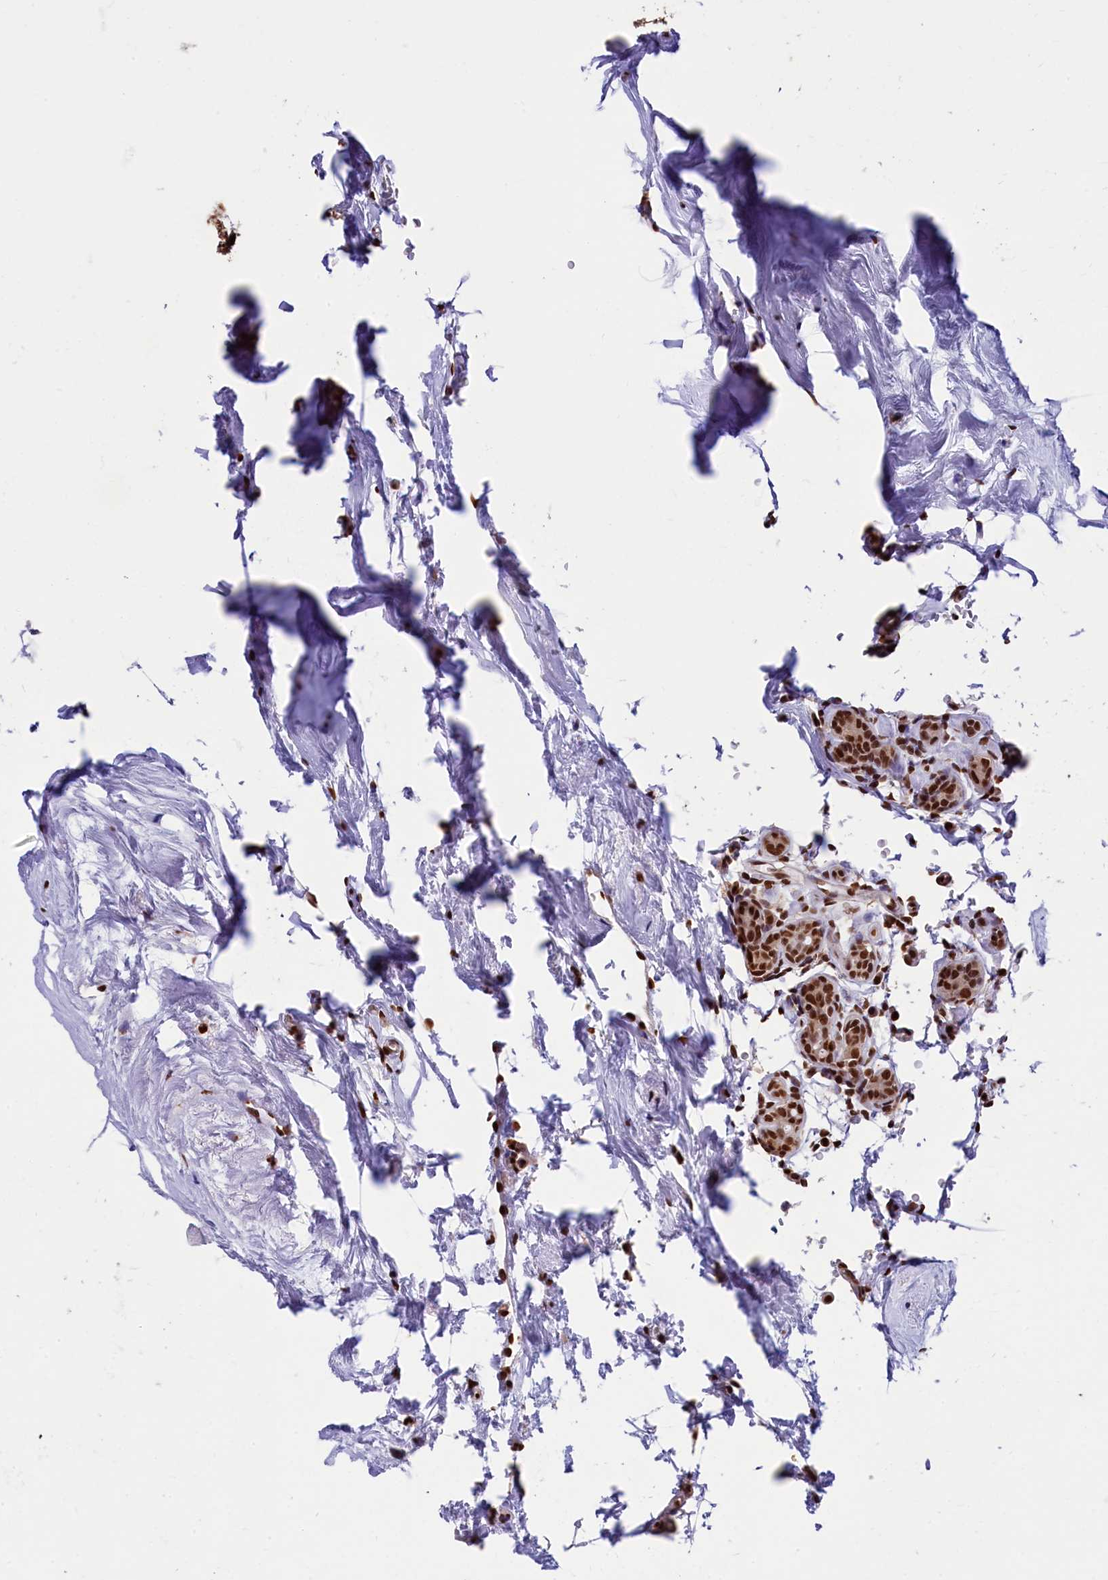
{"staining": {"intensity": "strong", "quantity": ">75%", "location": "nuclear"}, "tissue": "breast cancer", "cell_type": "Tumor cells", "image_type": "cancer", "snomed": [{"axis": "morphology", "description": "Normal tissue, NOS"}, {"axis": "morphology", "description": "Duct carcinoma"}, {"axis": "topography", "description": "Breast"}], "caption": "A high-resolution image shows immunohistochemistry (IHC) staining of infiltrating ductal carcinoma (breast), which displays strong nuclear positivity in about >75% of tumor cells.", "gene": "SNRPD2", "patient": {"sex": "female", "age": 62}}